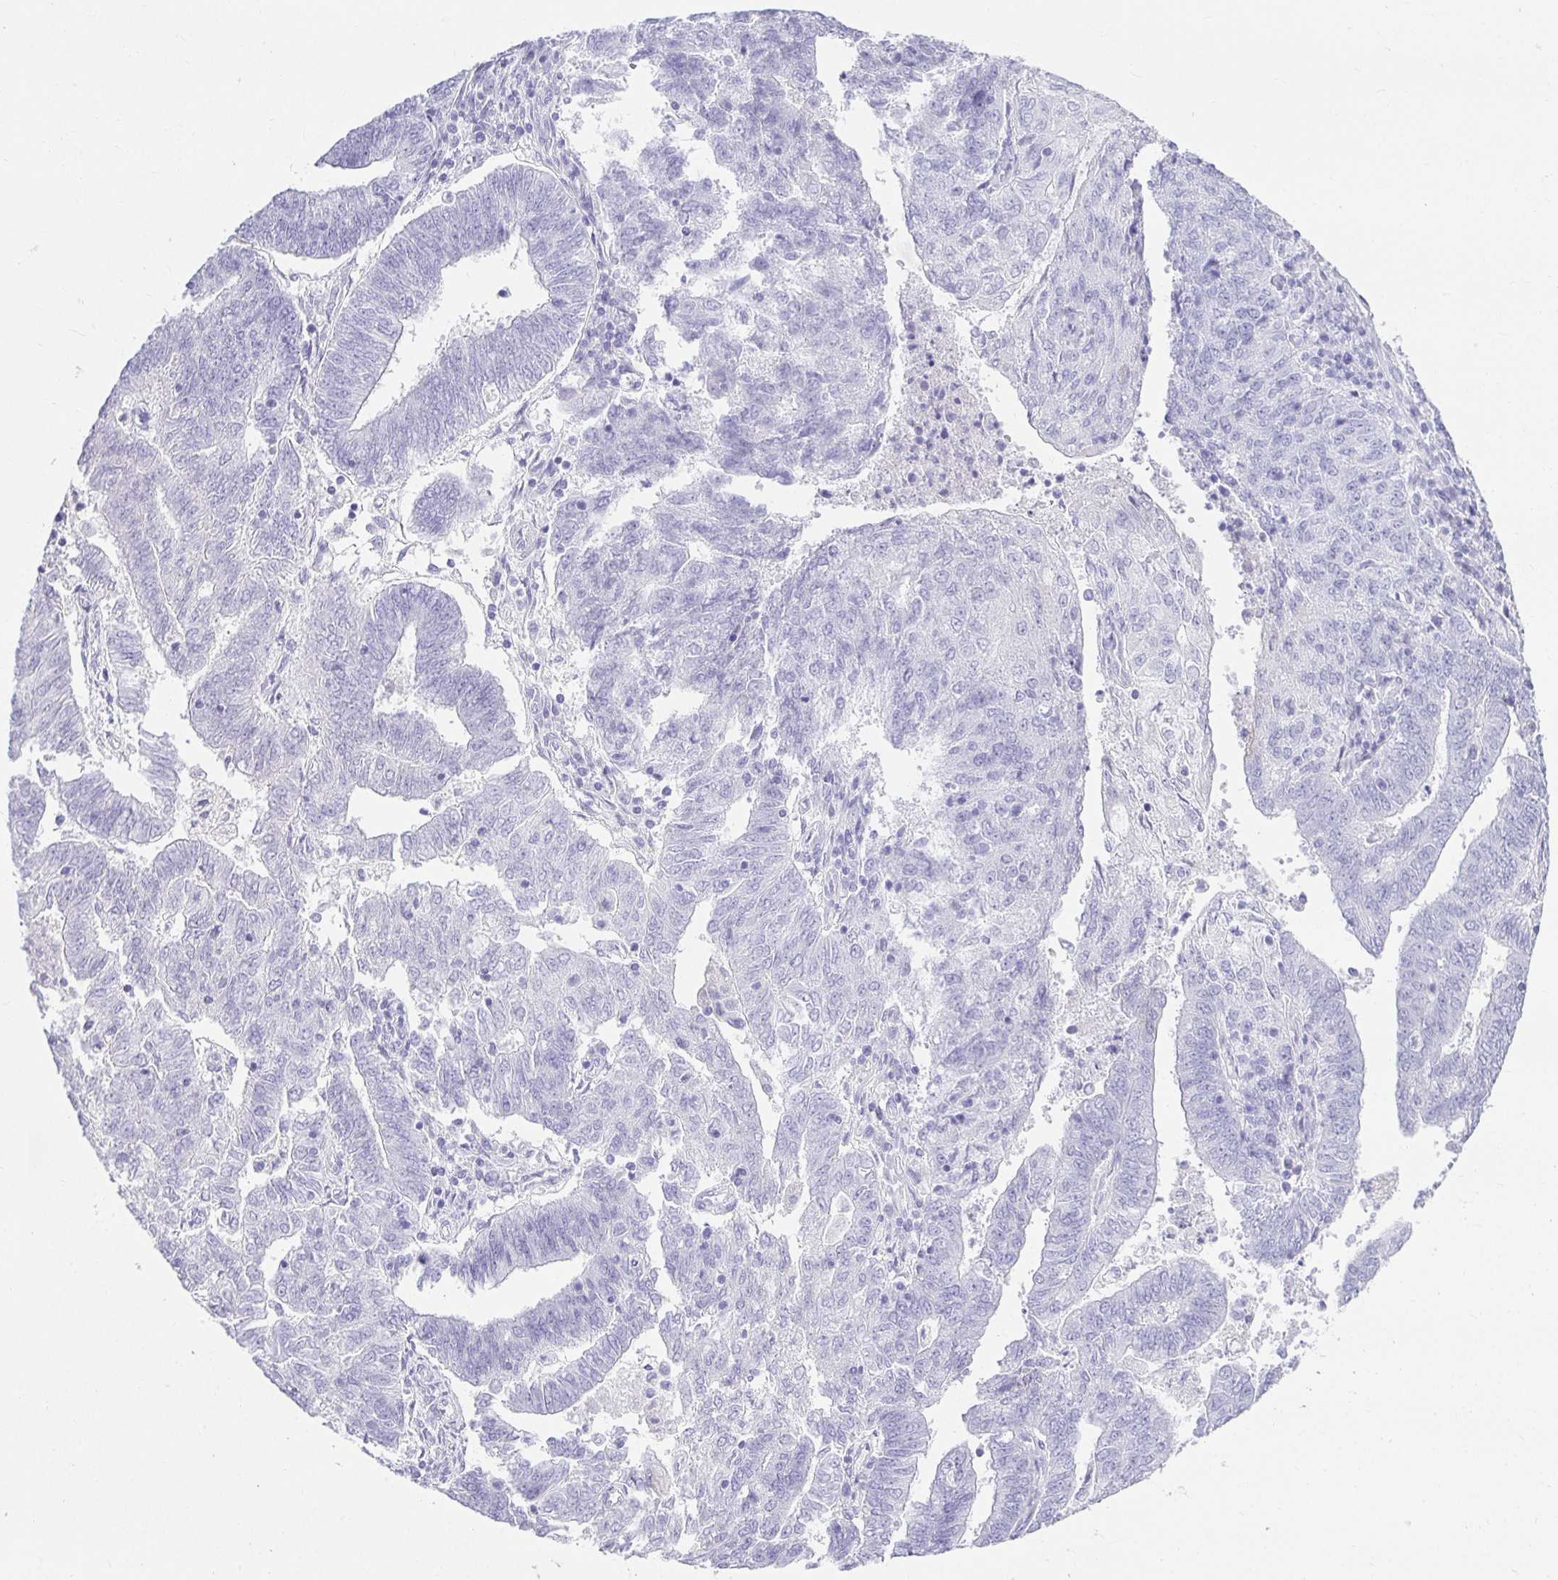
{"staining": {"intensity": "negative", "quantity": "none", "location": "none"}, "tissue": "endometrial cancer", "cell_type": "Tumor cells", "image_type": "cancer", "snomed": [{"axis": "morphology", "description": "Adenocarcinoma, NOS"}, {"axis": "topography", "description": "Endometrium"}], "caption": "A histopathology image of endometrial cancer stained for a protein displays no brown staining in tumor cells.", "gene": "CHAT", "patient": {"sex": "female", "age": 82}}